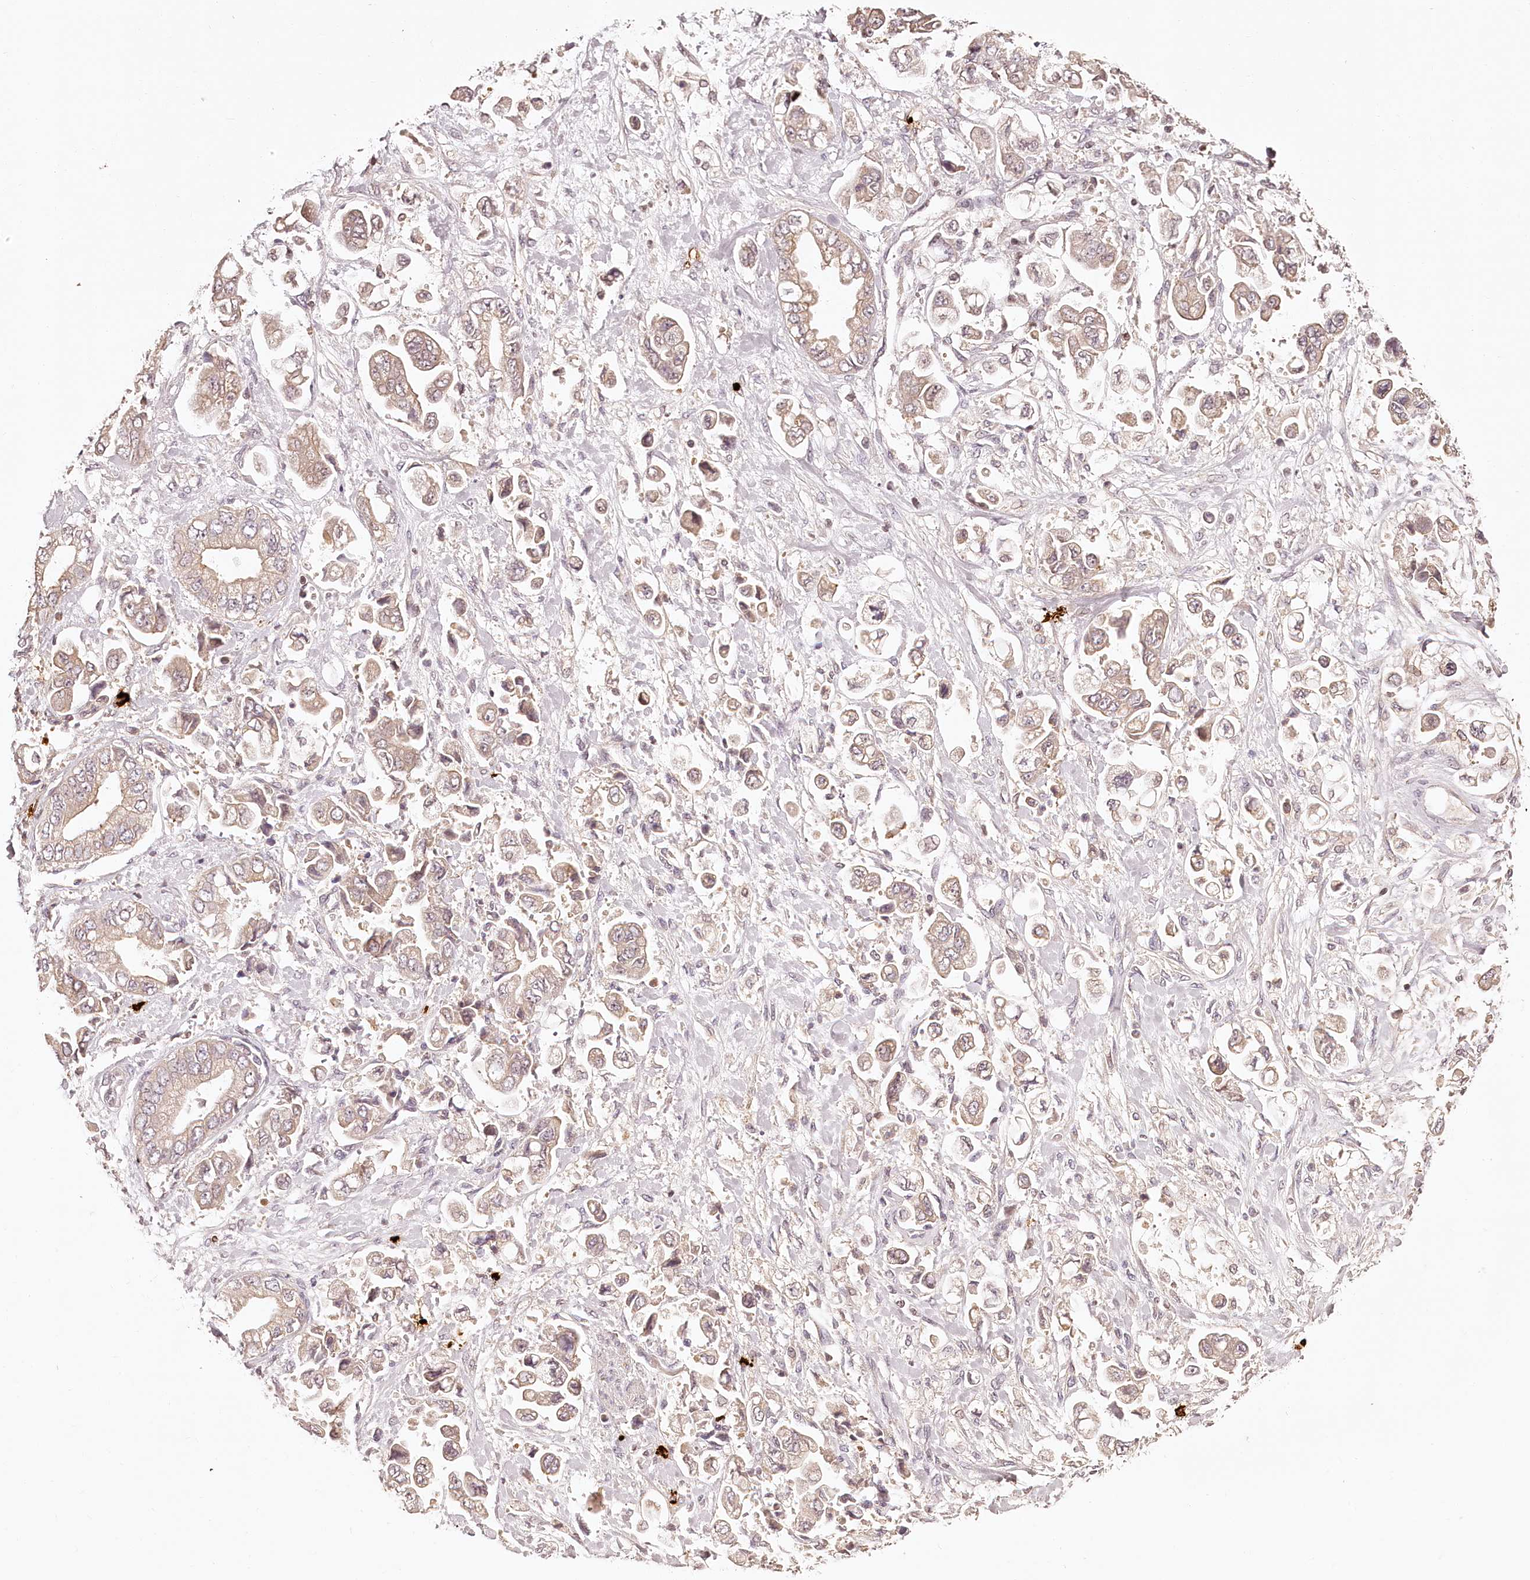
{"staining": {"intensity": "weak", "quantity": ">75%", "location": "cytoplasmic/membranous"}, "tissue": "stomach cancer", "cell_type": "Tumor cells", "image_type": "cancer", "snomed": [{"axis": "morphology", "description": "Normal tissue, NOS"}, {"axis": "morphology", "description": "Adenocarcinoma, NOS"}, {"axis": "topography", "description": "Stomach"}], "caption": "Immunohistochemistry (IHC) photomicrograph of neoplastic tissue: stomach cancer stained using immunohistochemistry displays low levels of weak protein expression localized specifically in the cytoplasmic/membranous of tumor cells, appearing as a cytoplasmic/membranous brown color.", "gene": "SYNGR1", "patient": {"sex": "male", "age": 62}}